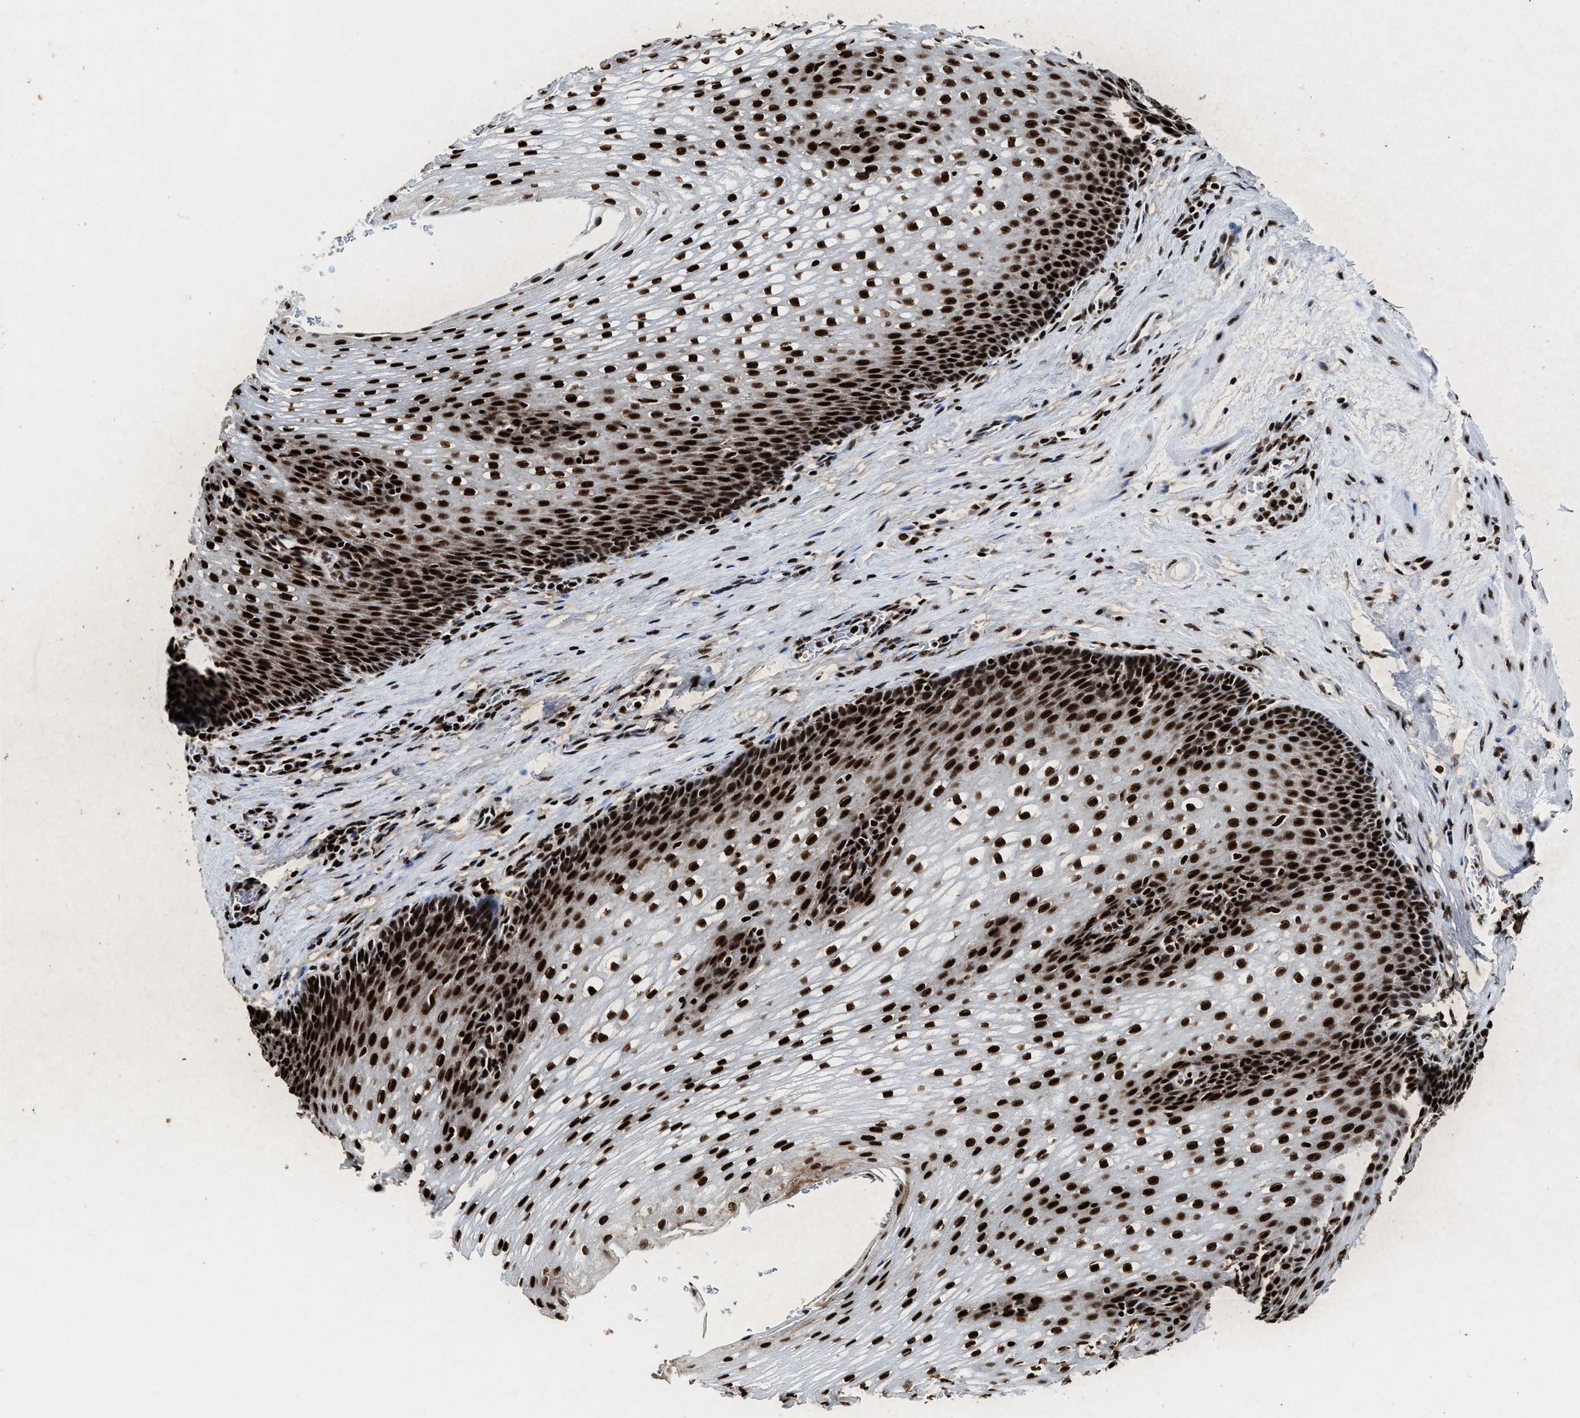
{"staining": {"intensity": "strong", "quantity": ">75%", "location": "nuclear"}, "tissue": "esophagus", "cell_type": "Squamous epithelial cells", "image_type": "normal", "snomed": [{"axis": "morphology", "description": "Normal tissue, NOS"}, {"axis": "topography", "description": "Esophagus"}], "caption": "Protein expression analysis of normal esophagus shows strong nuclear expression in approximately >75% of squamous epithelial cells.", "gene": "ALYREF", "patient": {"sex": "male", "age": 48}}